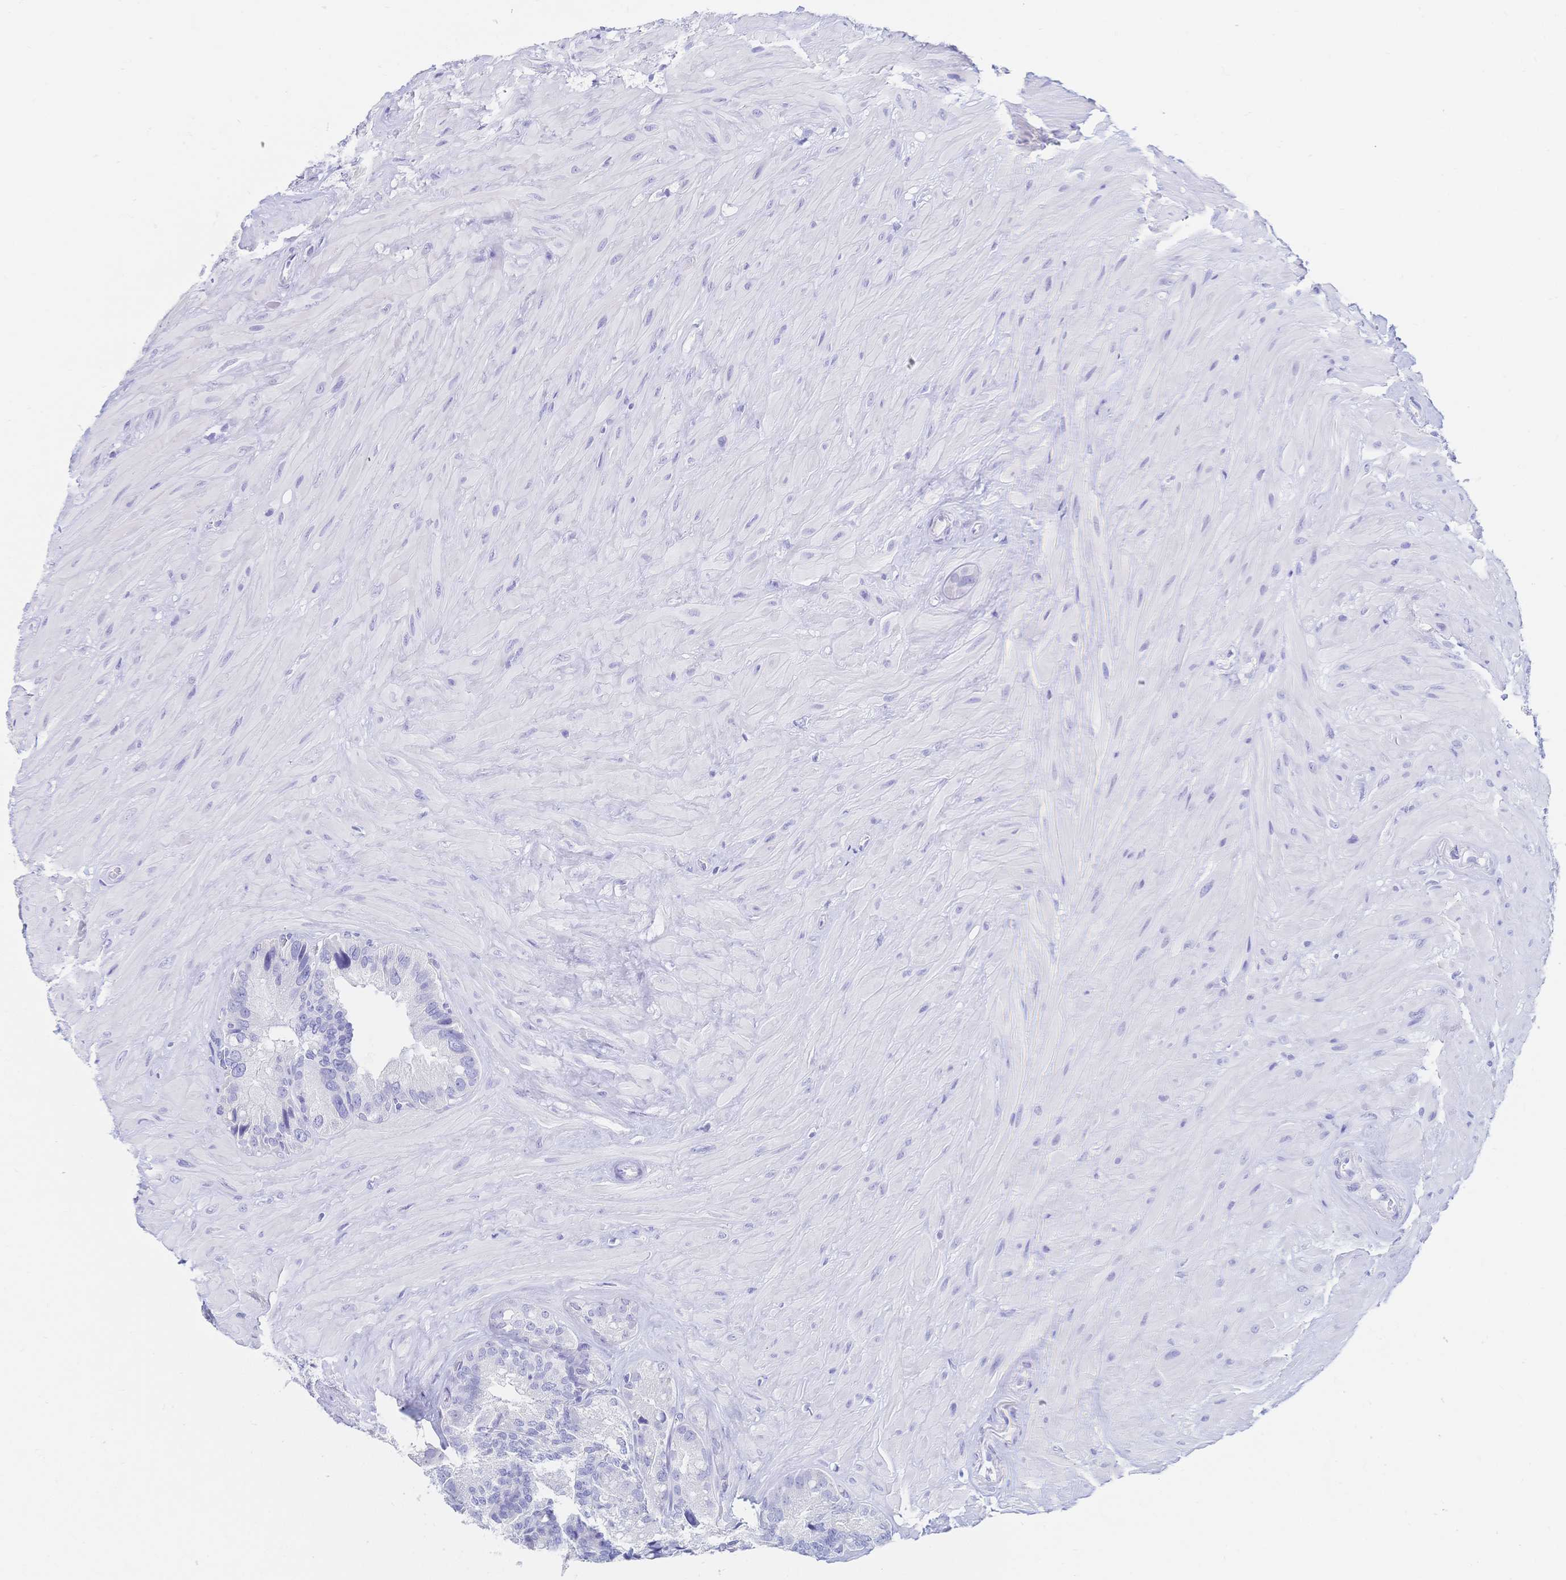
{"staining": {"intensity": "negative", "quantity": "none", "location": "none"}, "tissue": "seminal vesicle", "cell_type": "Glandular cells", "image_type": "normal", "snomed": [{"axis": "morphology", "description": "Normal tissue, NOS"}, {"axis": "topography", "description": "Seminal veicle"}], "caption": "This micrograph is of normal seminal vesicle stained with immunohistochemistry to label a protein in brown with the nuclei are counter-stained blue. There is no staining in glandular cells. (Stains: DAB (3,3'-diaminobenzidine) immunohistochemistry (IHC) with hematoxylin counter stain, Microscopy: brightfield microscopy at high magnification).", "gene": "MEP1B", "patient": {"sex": "male", "age": 60}}